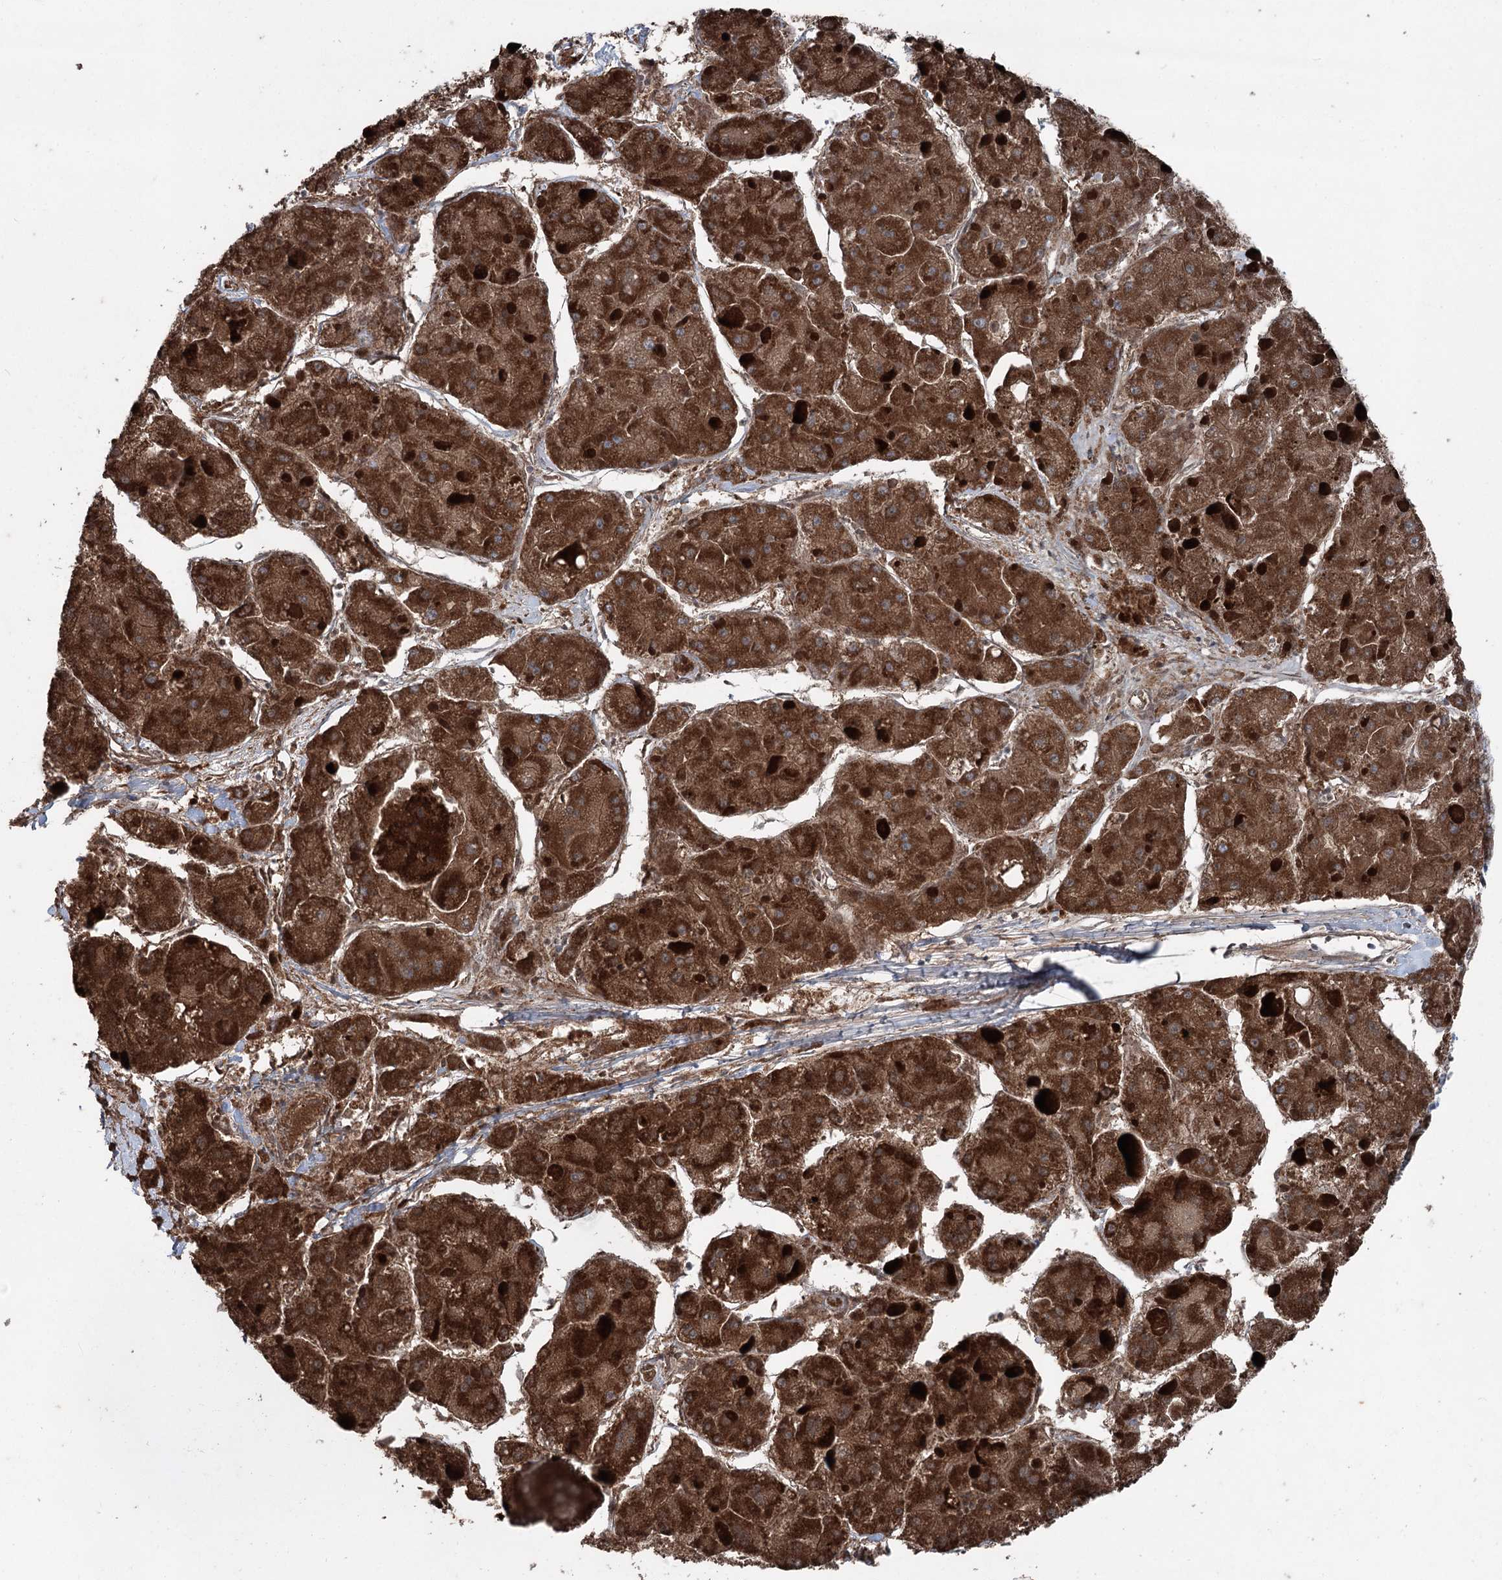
{"staining": {"intensity": "strong", "quantity": ">75%", "location": "cytoplasmic/membranous"}, "tissue": "liver cancer", "cell_type": "Tumor cells", "image_type": "cancer", "snomed": [{"axis": "morphology", "description": "Carcinoma, Hepatocellular, NOS"}, {"axis": "topography", "description": "Liver"}], "caption": "Hepatocellular carcinoma (liver) stained with a protein marker demonstrates strong staining in tumor cells.", "gene": "UCN3", "patient": {"sex": "female", "age": 73}}